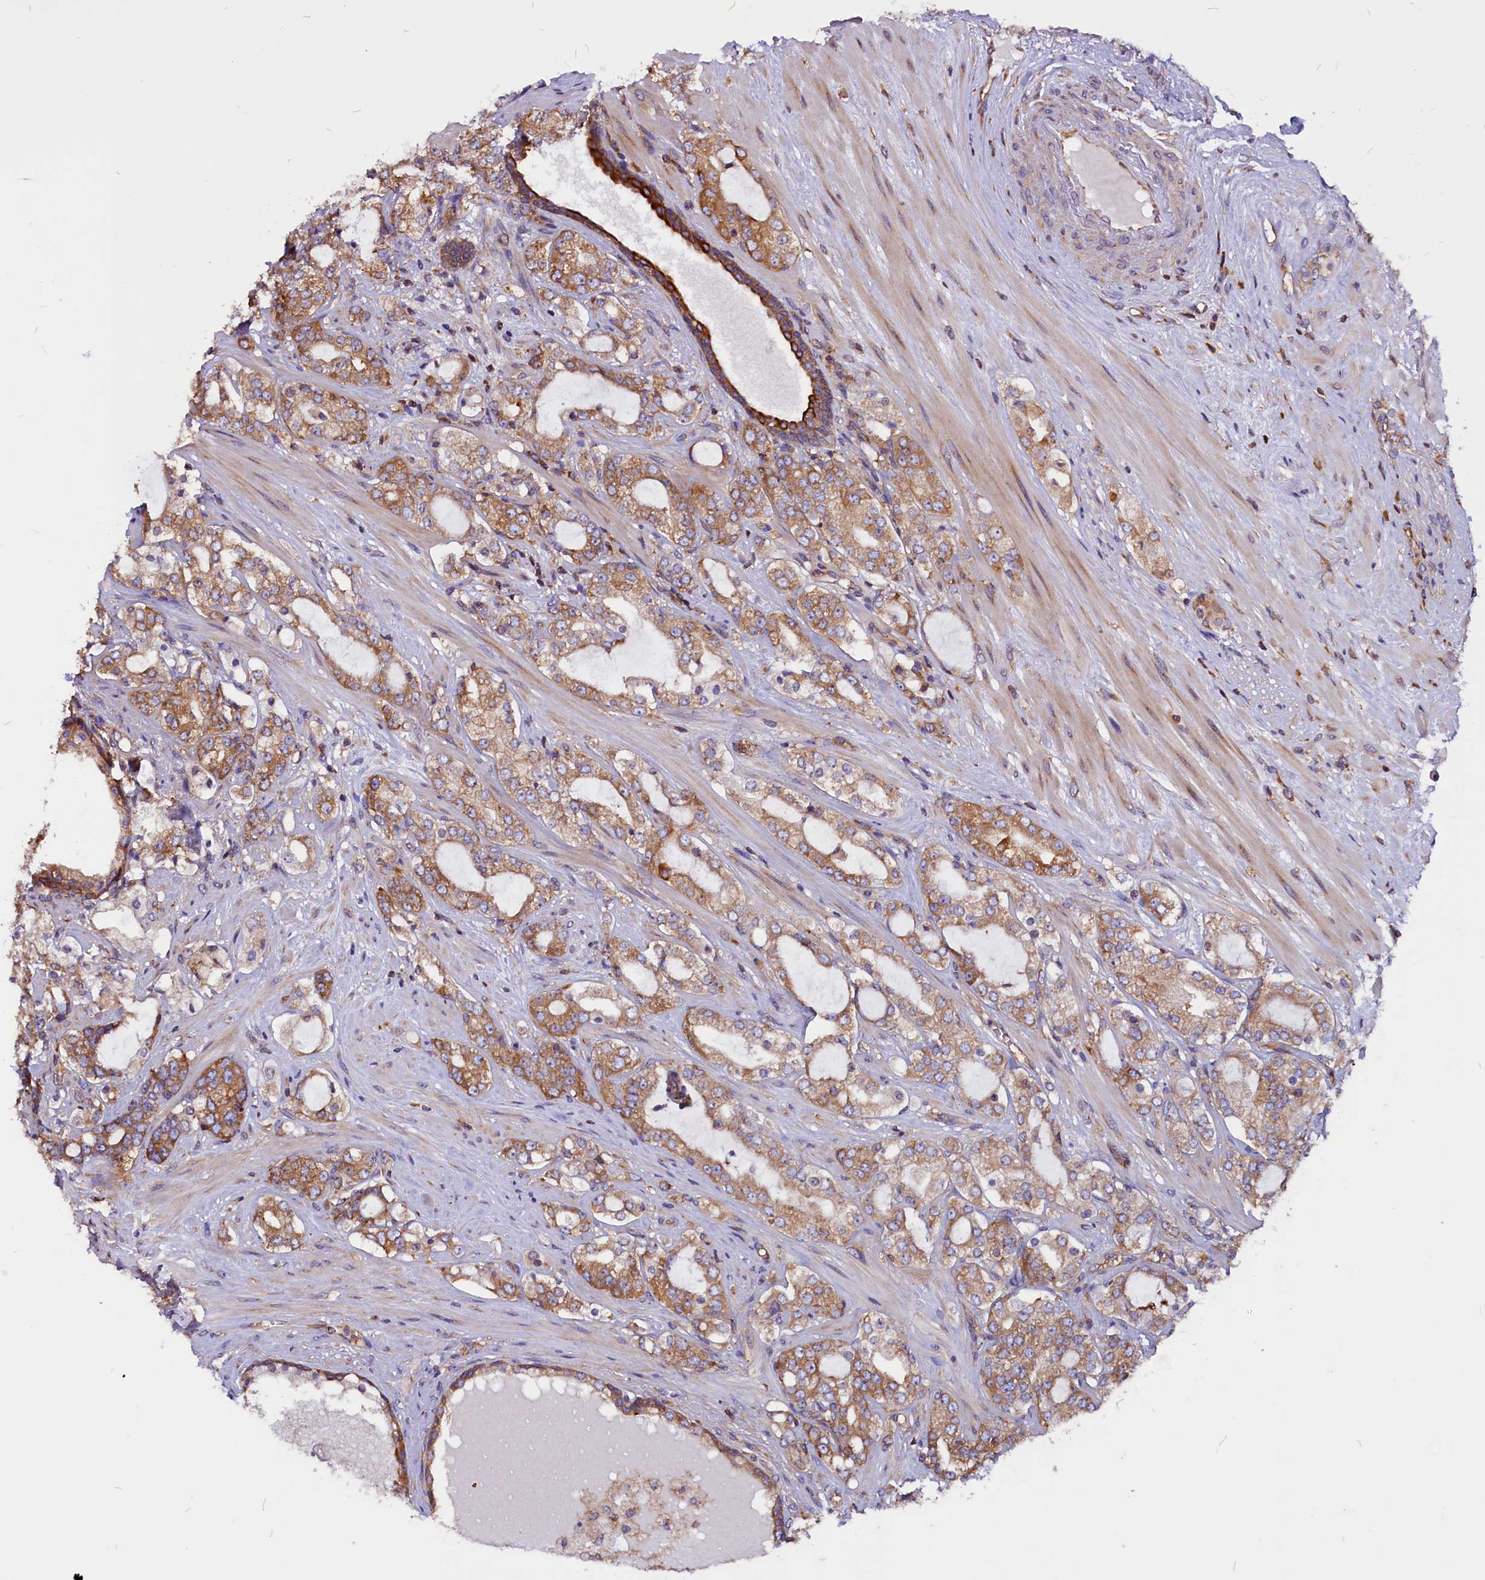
{"staining": {"intensity": "moderate", "quantity": ">75%", "location": "cytoplasmic/membranous"}, "tissue": "prostate cancer", "cell_type": "Tumor cells", "image_type": "cancer", "snomed": [{"axis": "morphology", "description": "Adenocarcinoma, High grade"}, {"axis": "topography", "description": "Prostate"}], "caption": "Human prostate adenocarcinoma (high-grade) stained with a brown dye exhibits moderate cytoplasmic/membranous positive expression in approximately >75% of tumor cells.", "gene": "EIF3G", "patient": {"sex": "male", "age": 64}}